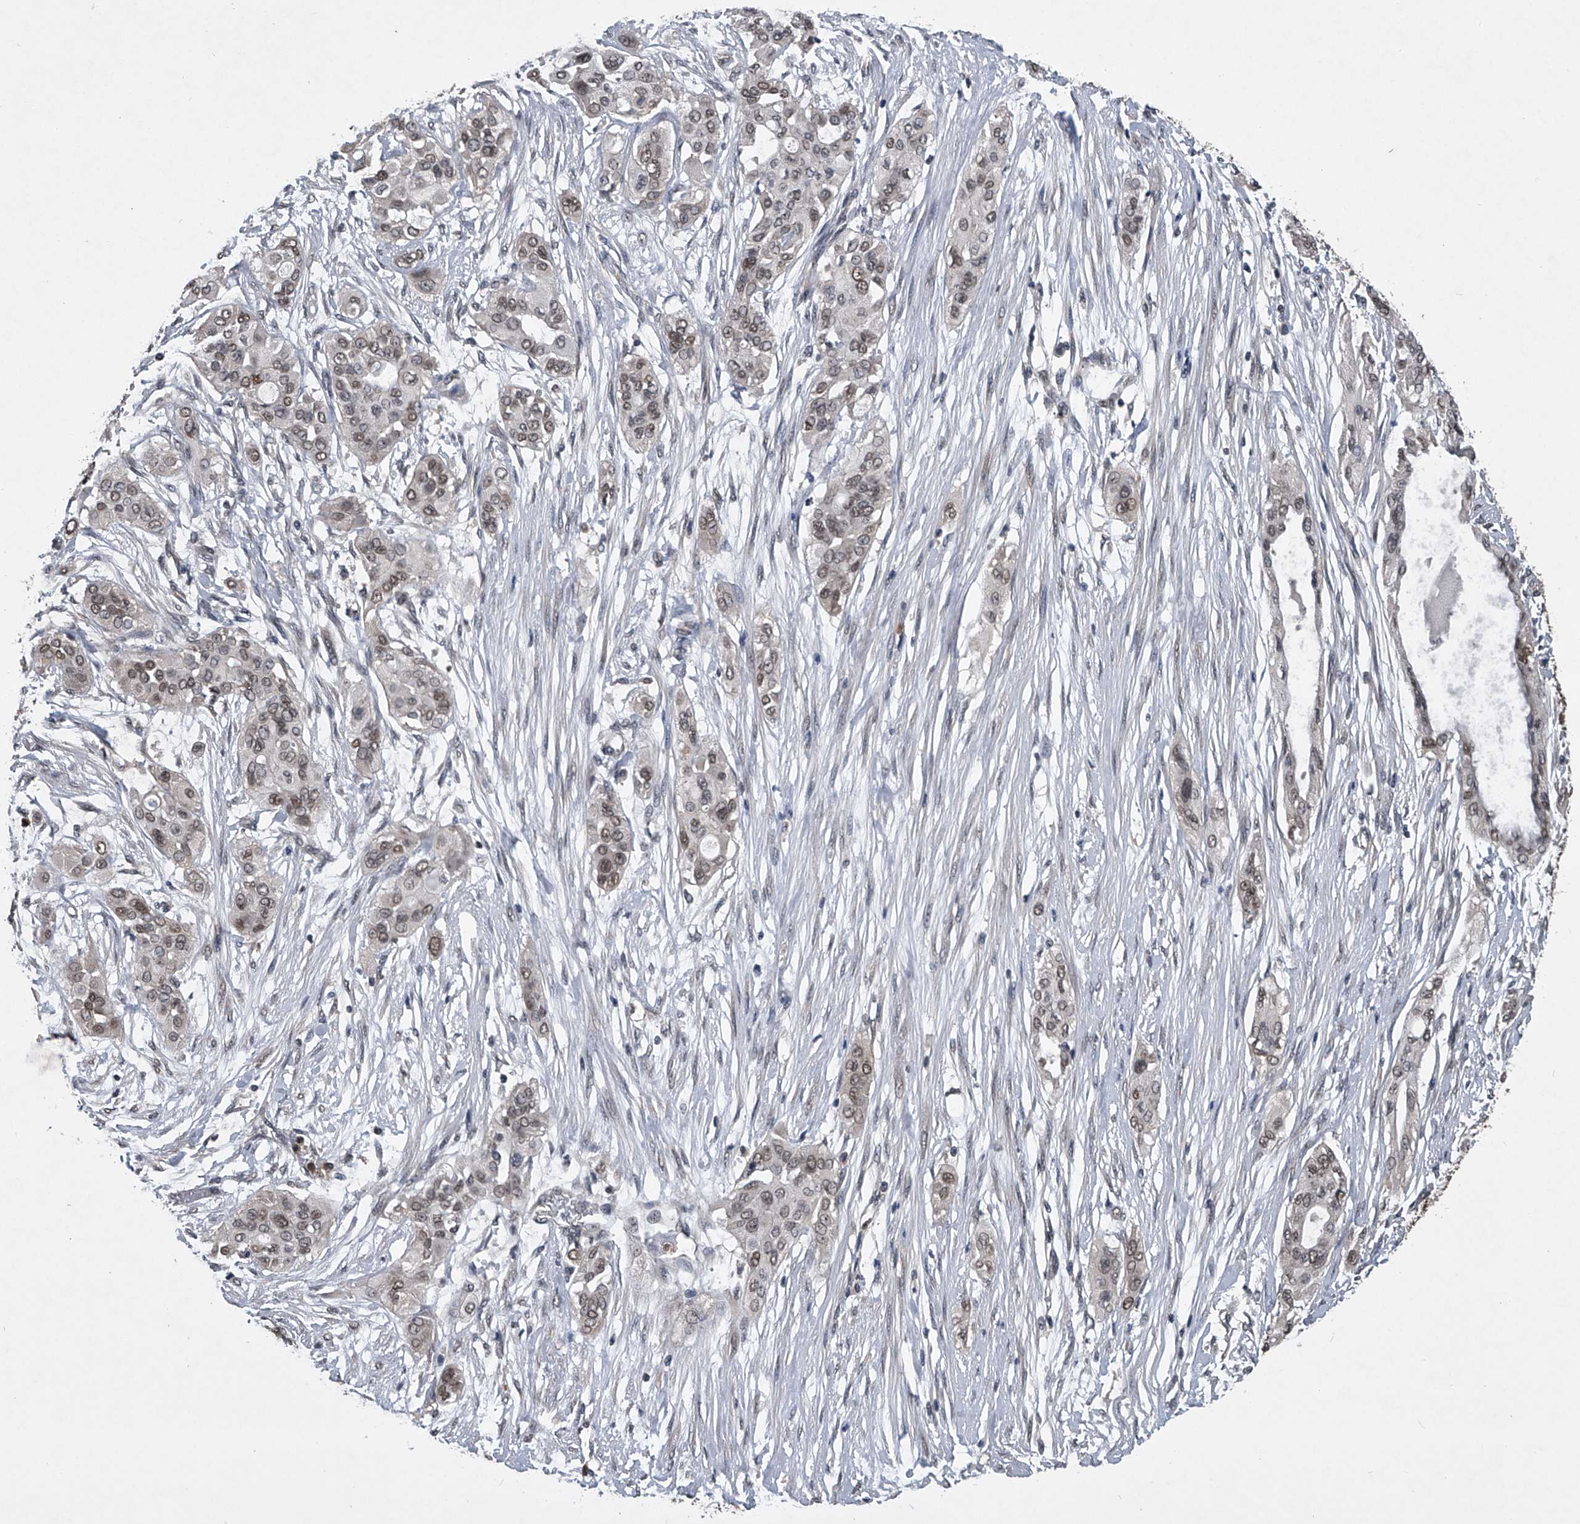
{"staining": {"intensity": "weak", "quantity": ">75%", "location": "nuclear"}, "tissue": "pancreatic cancer", "cell_type": "Tumor cells", "image_type": "cancer", "snomed": [{"axis": "morphology", "description": "Adenocarcinoma, NOS"}, {"axis": "topography", "description": "Pancreas"}], "caption": "Immunohistochemical staining of human pancreatic adenocarcinoma shows low levels of weak nuclear protein staining in approximately >75% of tumor cells. (IHC, brightfield microscopy, high magnification).", "gene": "TSNAX", "patient": {"sex": "female", "age": 60}}